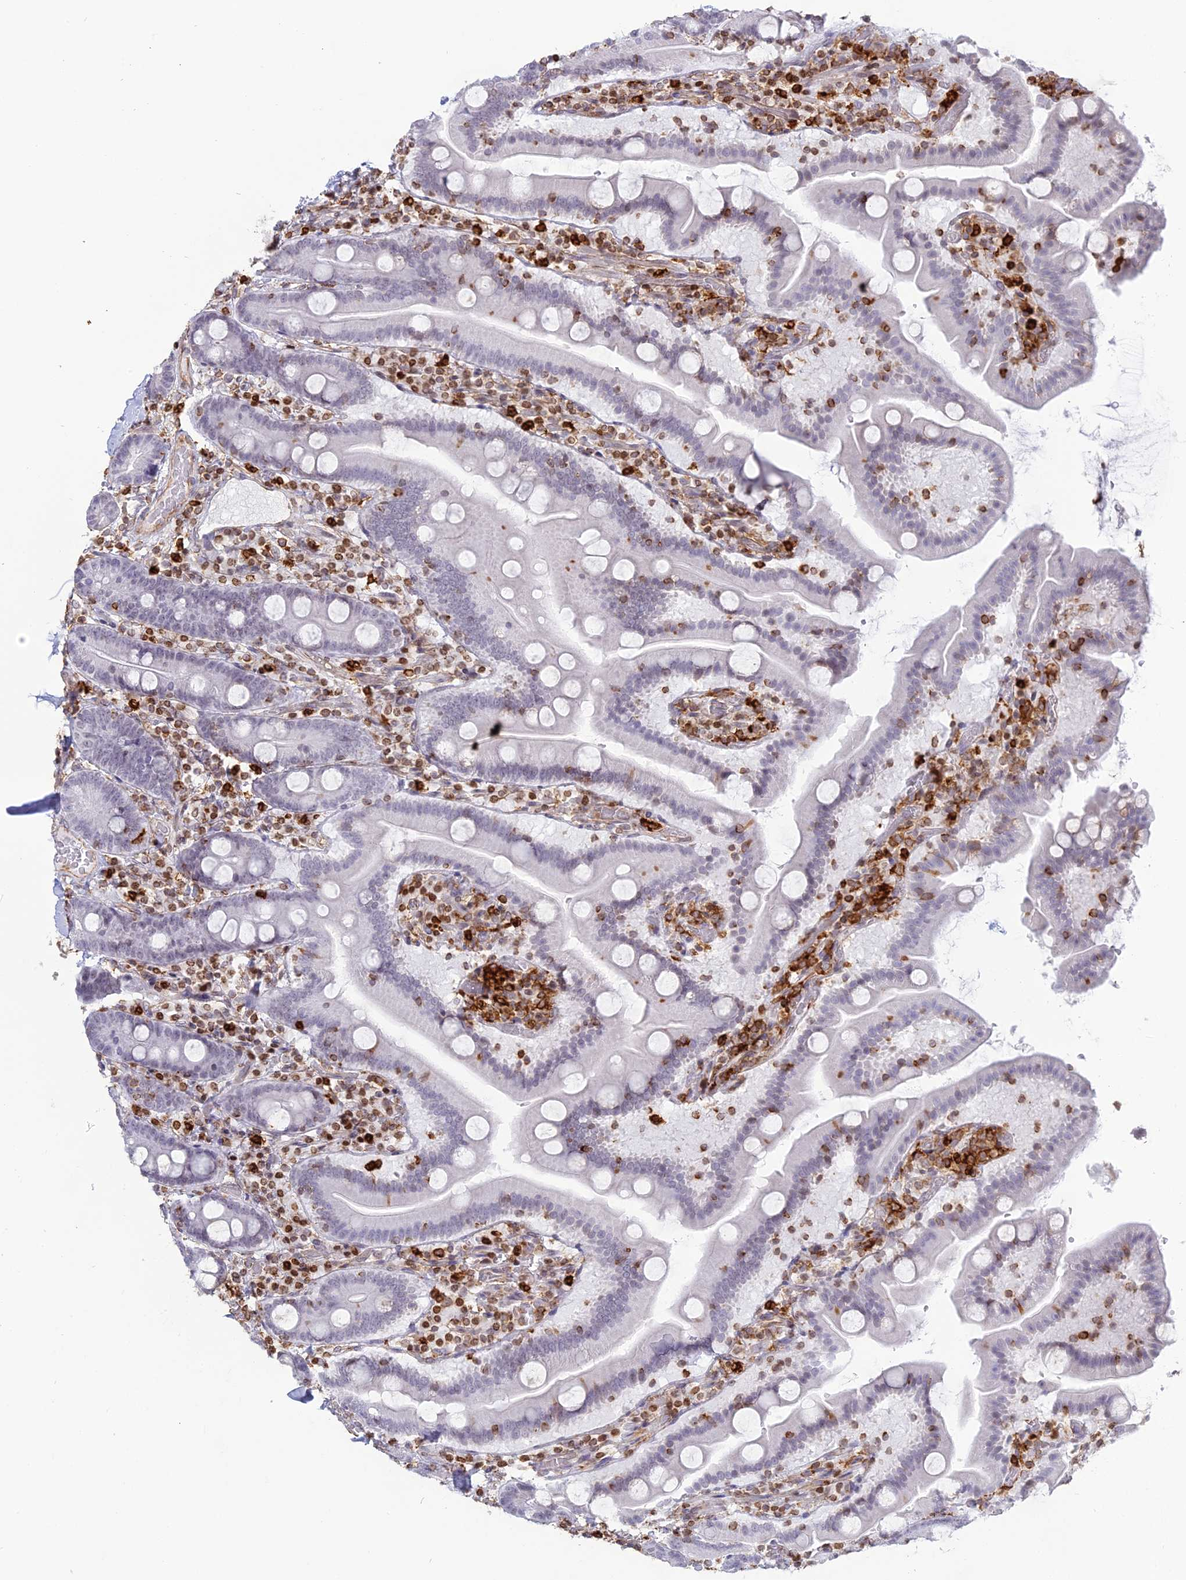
{"staining": {"intensity": "strong", "quantity": "<25%", "location": "cytoplasmic/membranous"}, "tissue": "duodenum", "cell_type": "Glandular cells", "image_type": "normal", "snomed": [{"axis": "morphology", "description": "Normal tissue, NOS"}, {"axis": "topography", "description": "Duodenum"}], "caption": "DAB (3,3'-diaminobenzidine) immunohistochemical staining of normal human duodenum displays strong cytoplasmic/membranous protein expression in approximately <25% of glandular cells.", "gene": "APOBR", "patient": {"sex": "male", "age": 55}}